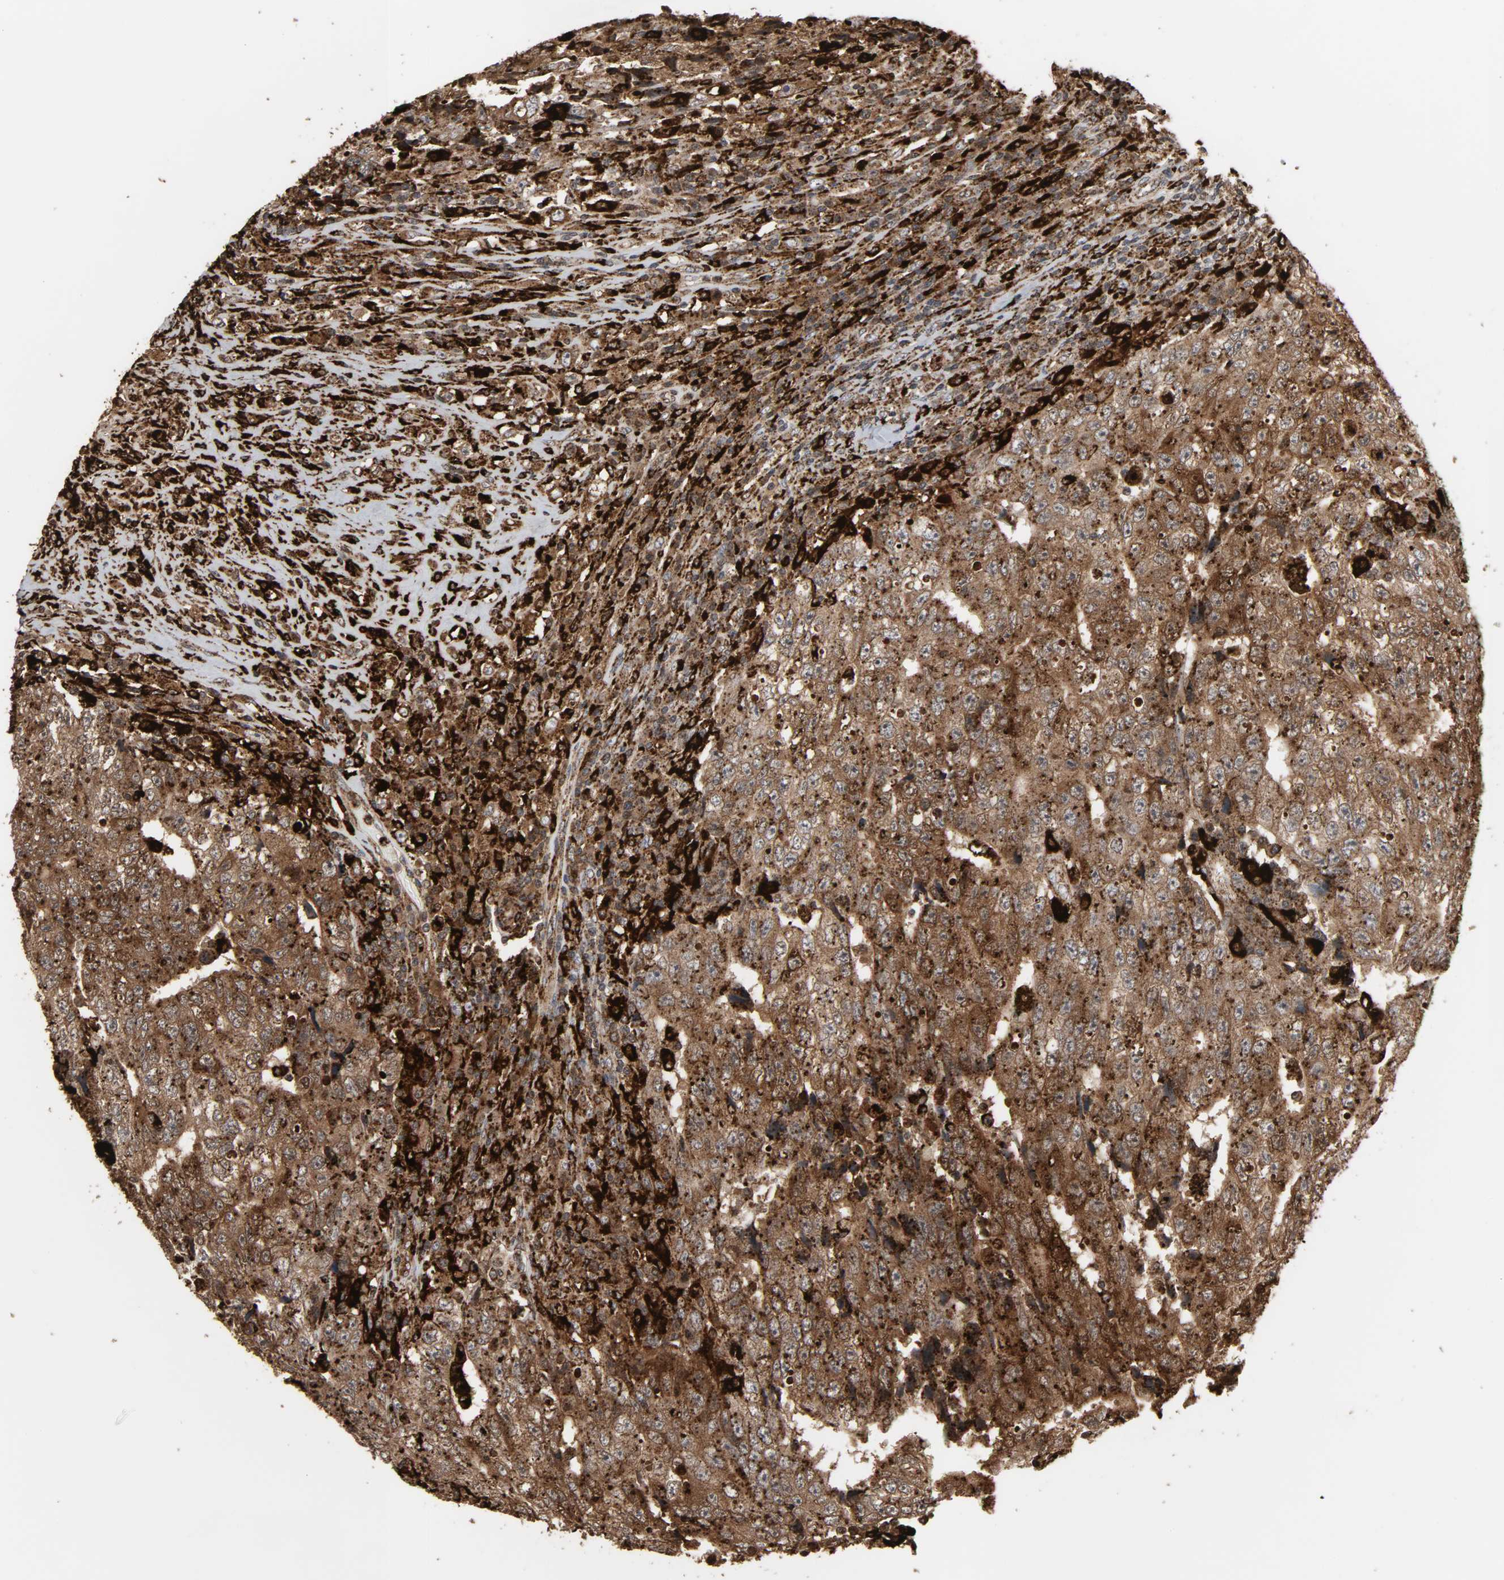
{"staining": {"intensity": "strong", "quantity": ">75%", "location": "cytoplasmic/membranous"}, "tissue": "testis cancer", "cell_type": "Tumor cells", "image_type": "cancer", "snomed": [{"axis": "morphology", "description": "Necrosis, NOS"}, {"axis": "morphology", "description": "Carcinoma, Embryonal, NOS"}, {"axis": "topography", "description": "Testis"}], "caption": "This is a photomicrograph of IHC staining of embryonal carcinoma (testis), which shows strong expression in the cytoplasmic/membranous of tumor cells.", "gene": "PSAP", "patient": {"sex": "male", "age": 19}}